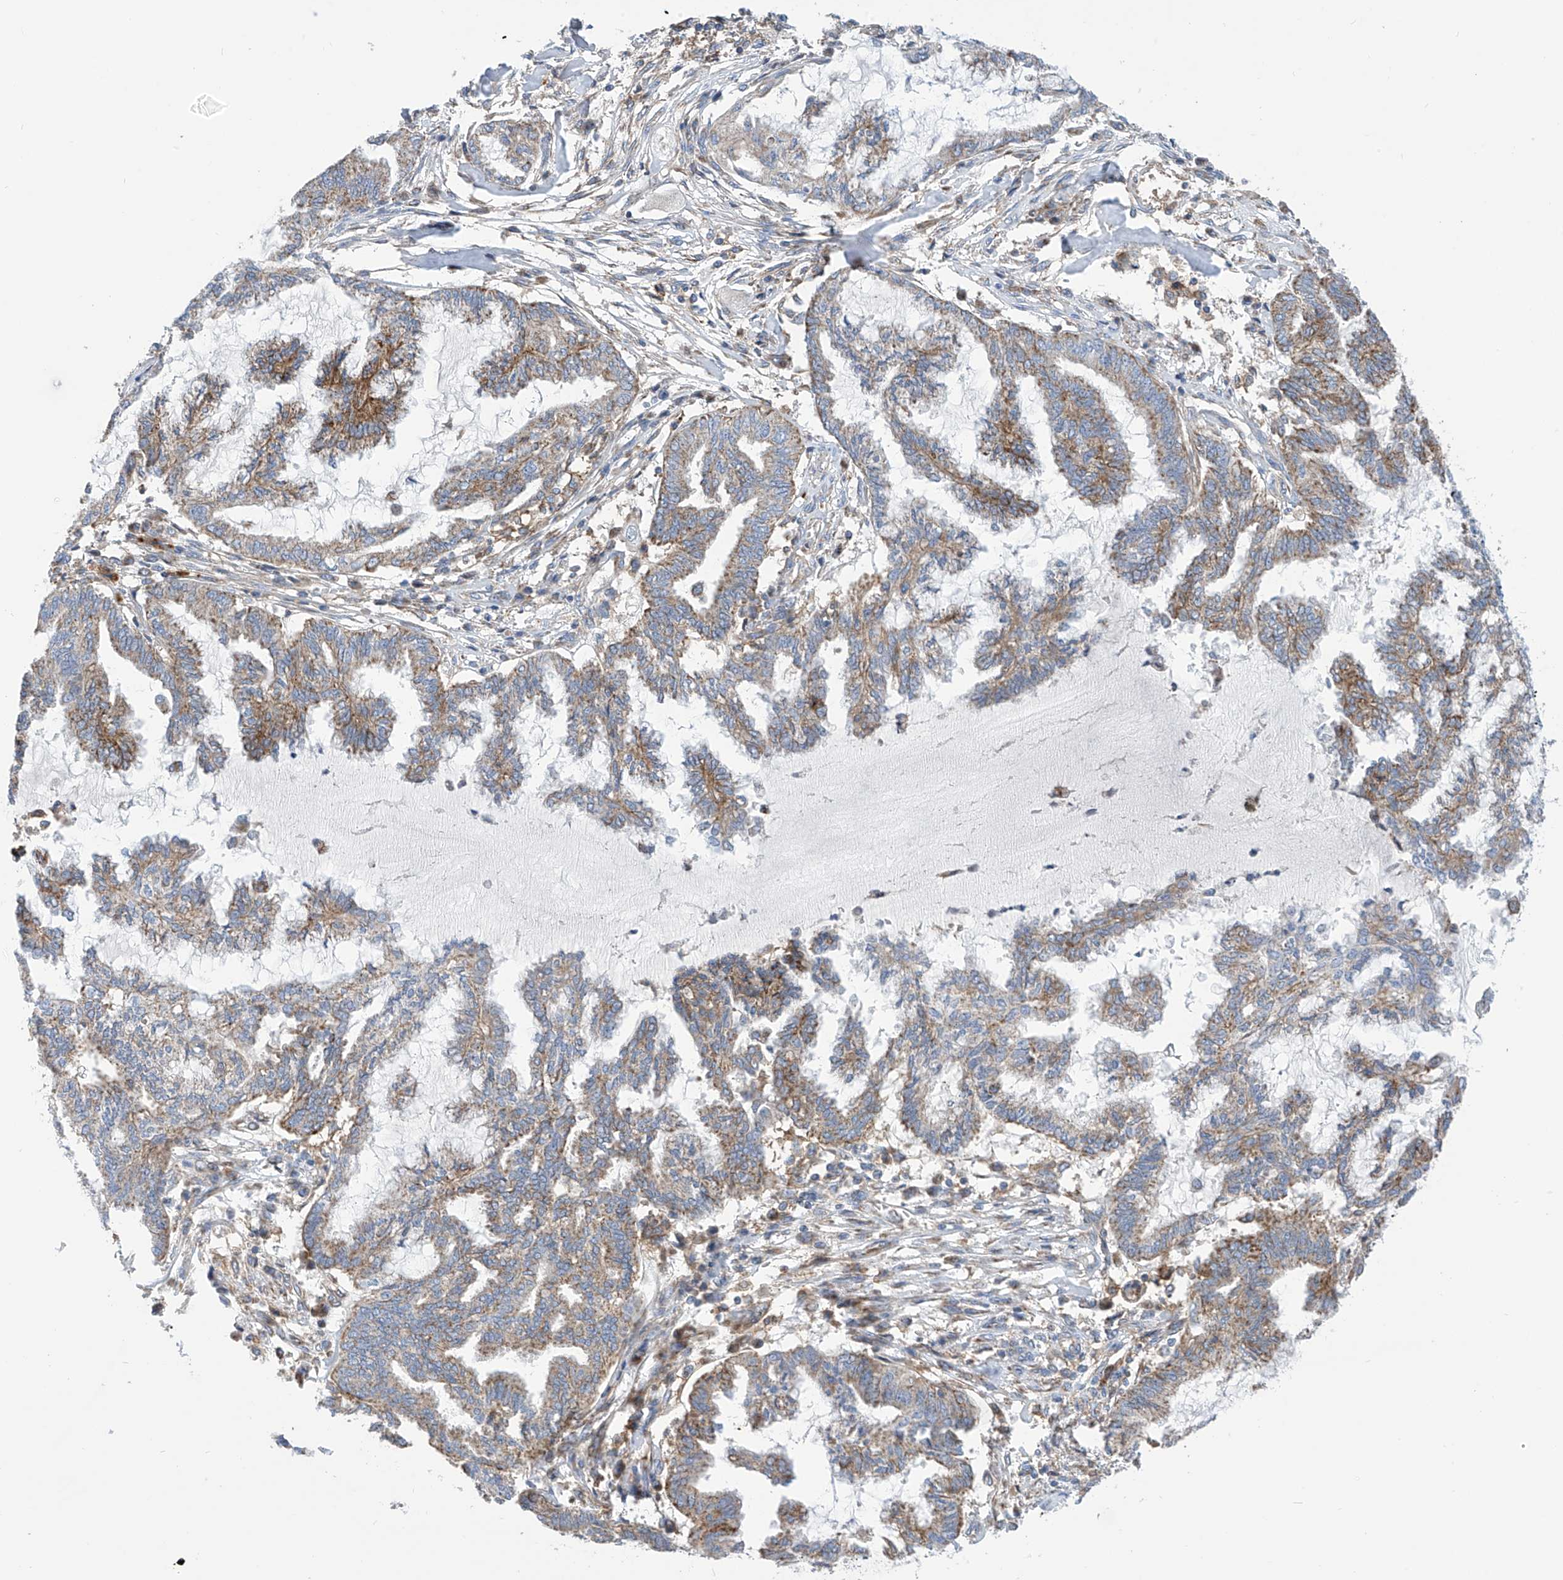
{"staining": {"intensity": "moderate", "quantity": "25%-75%", "location": "cytoplasmic/membranous"}, "tissue": "endometrial cancer", "cell_type": "Tumor cells", "image_type": "cancer", "snomed": [{"axis": "morphology", "description": "Adenocarcinoma, NOS"}, {"axis": "topography", "description": "Endometrium"}], "caption": "Moderate cytoplasmic/membranous staining for a protein is appreciated in about 25%-75% of tumor cells of endometrial adenocarcinoma using immunohistochemistry.", "gene": "P2RX7", "patient": {"sex": "female", "age": 86}}